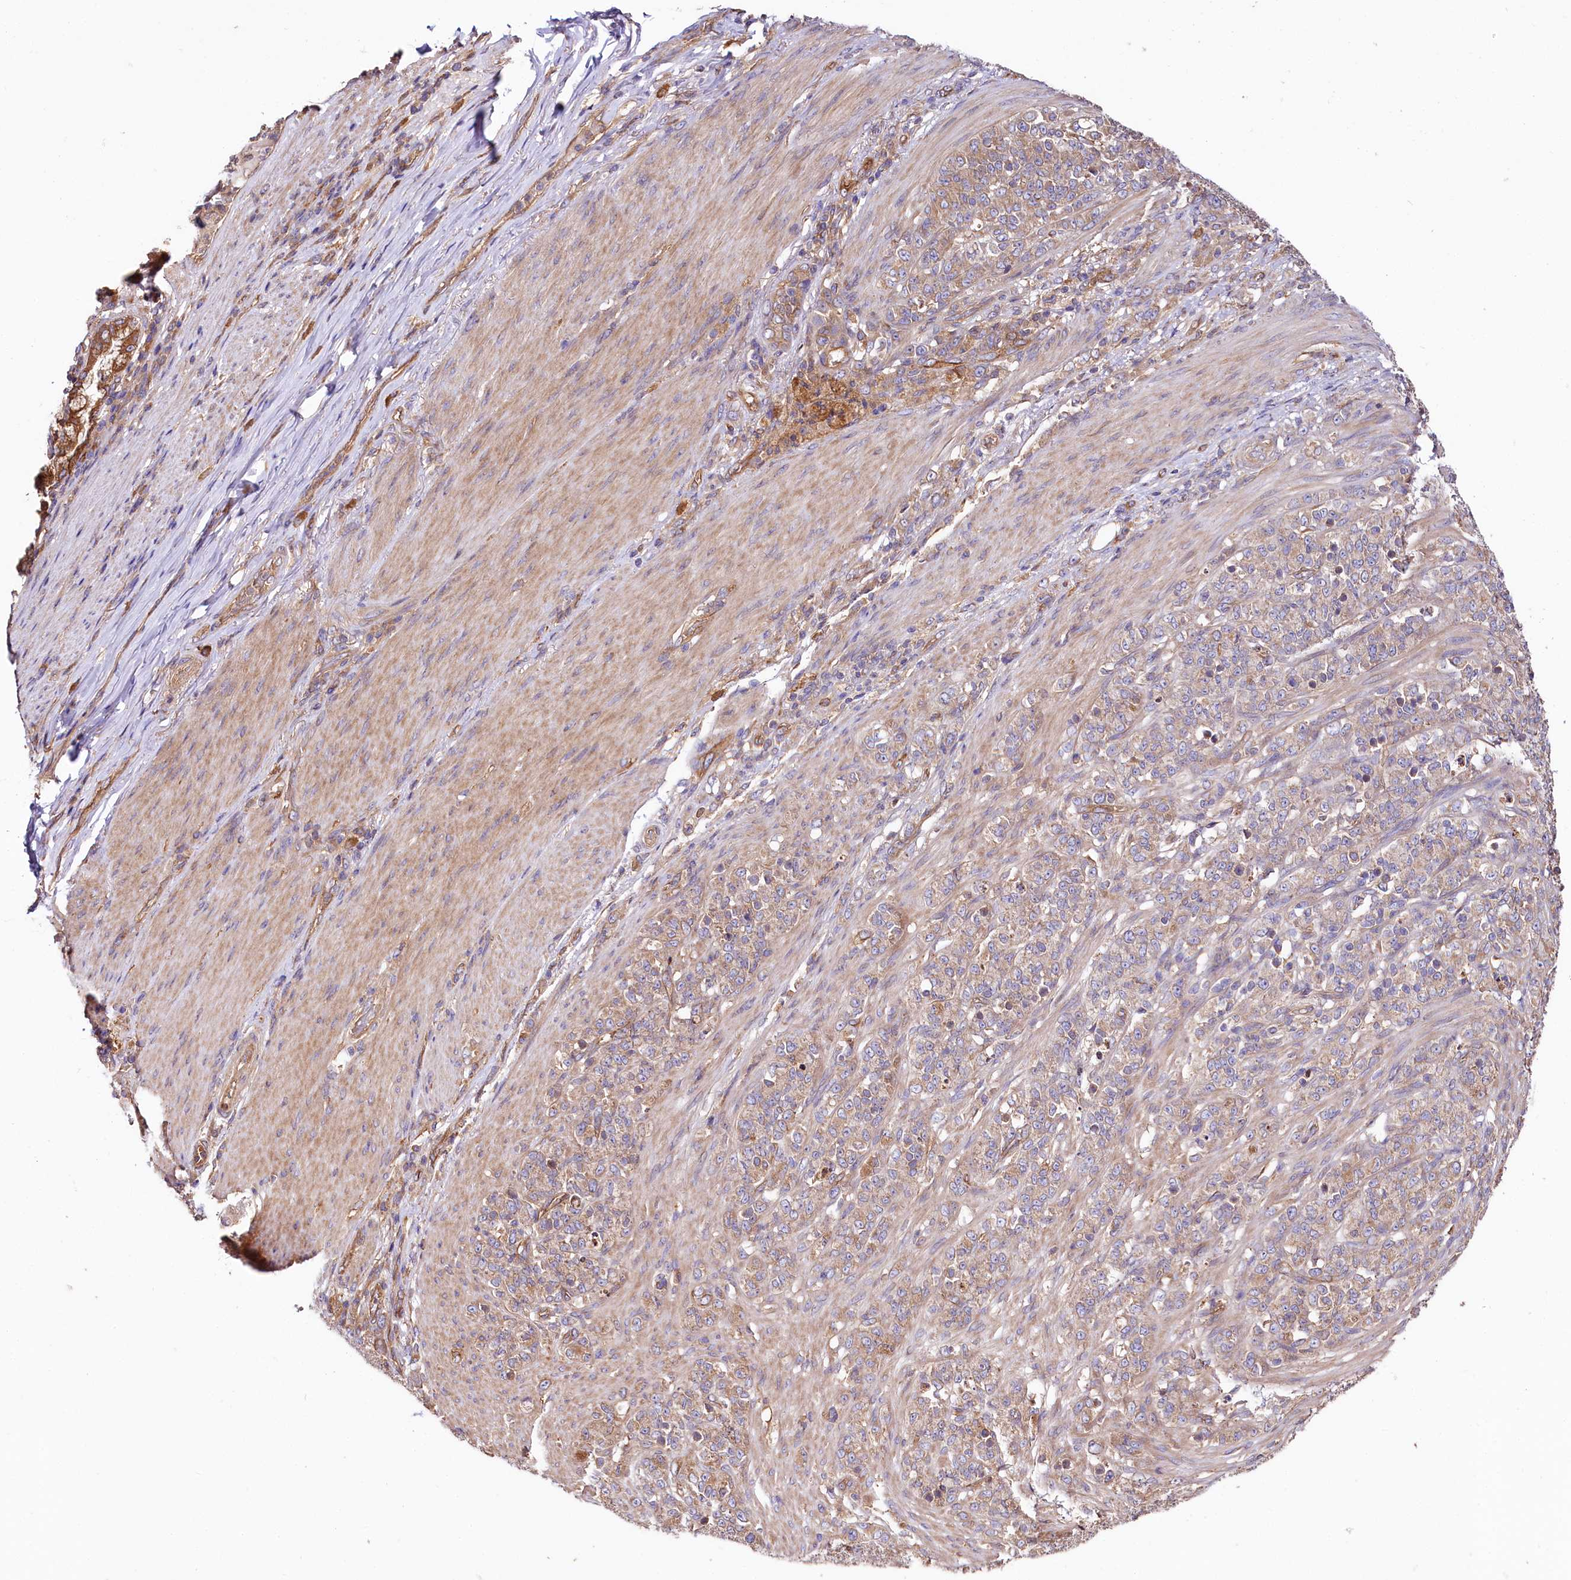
{"staining": {"intensity": "moderate", "quantity": "<25%", "location": "cytoplasmic/membranous"}, "tissue": "stomach cancer", "cell_type": "Tumor cells", "image_type": "cancer", "snomed": [{"axis": "morphology", "description": "Adenocarcinoma, NOS"}, {"axis": "topography", "description": "Stomach"}], "caption": "This image reveals immunohistochemistry (IHC) staining of adenocarcinoma (stomach), with low moderate cytoplasmic/membranous positivity in approximately <25% of tumor cells.", "gene": "CEP295", "patient": {"sex": "female", "age": 79}}